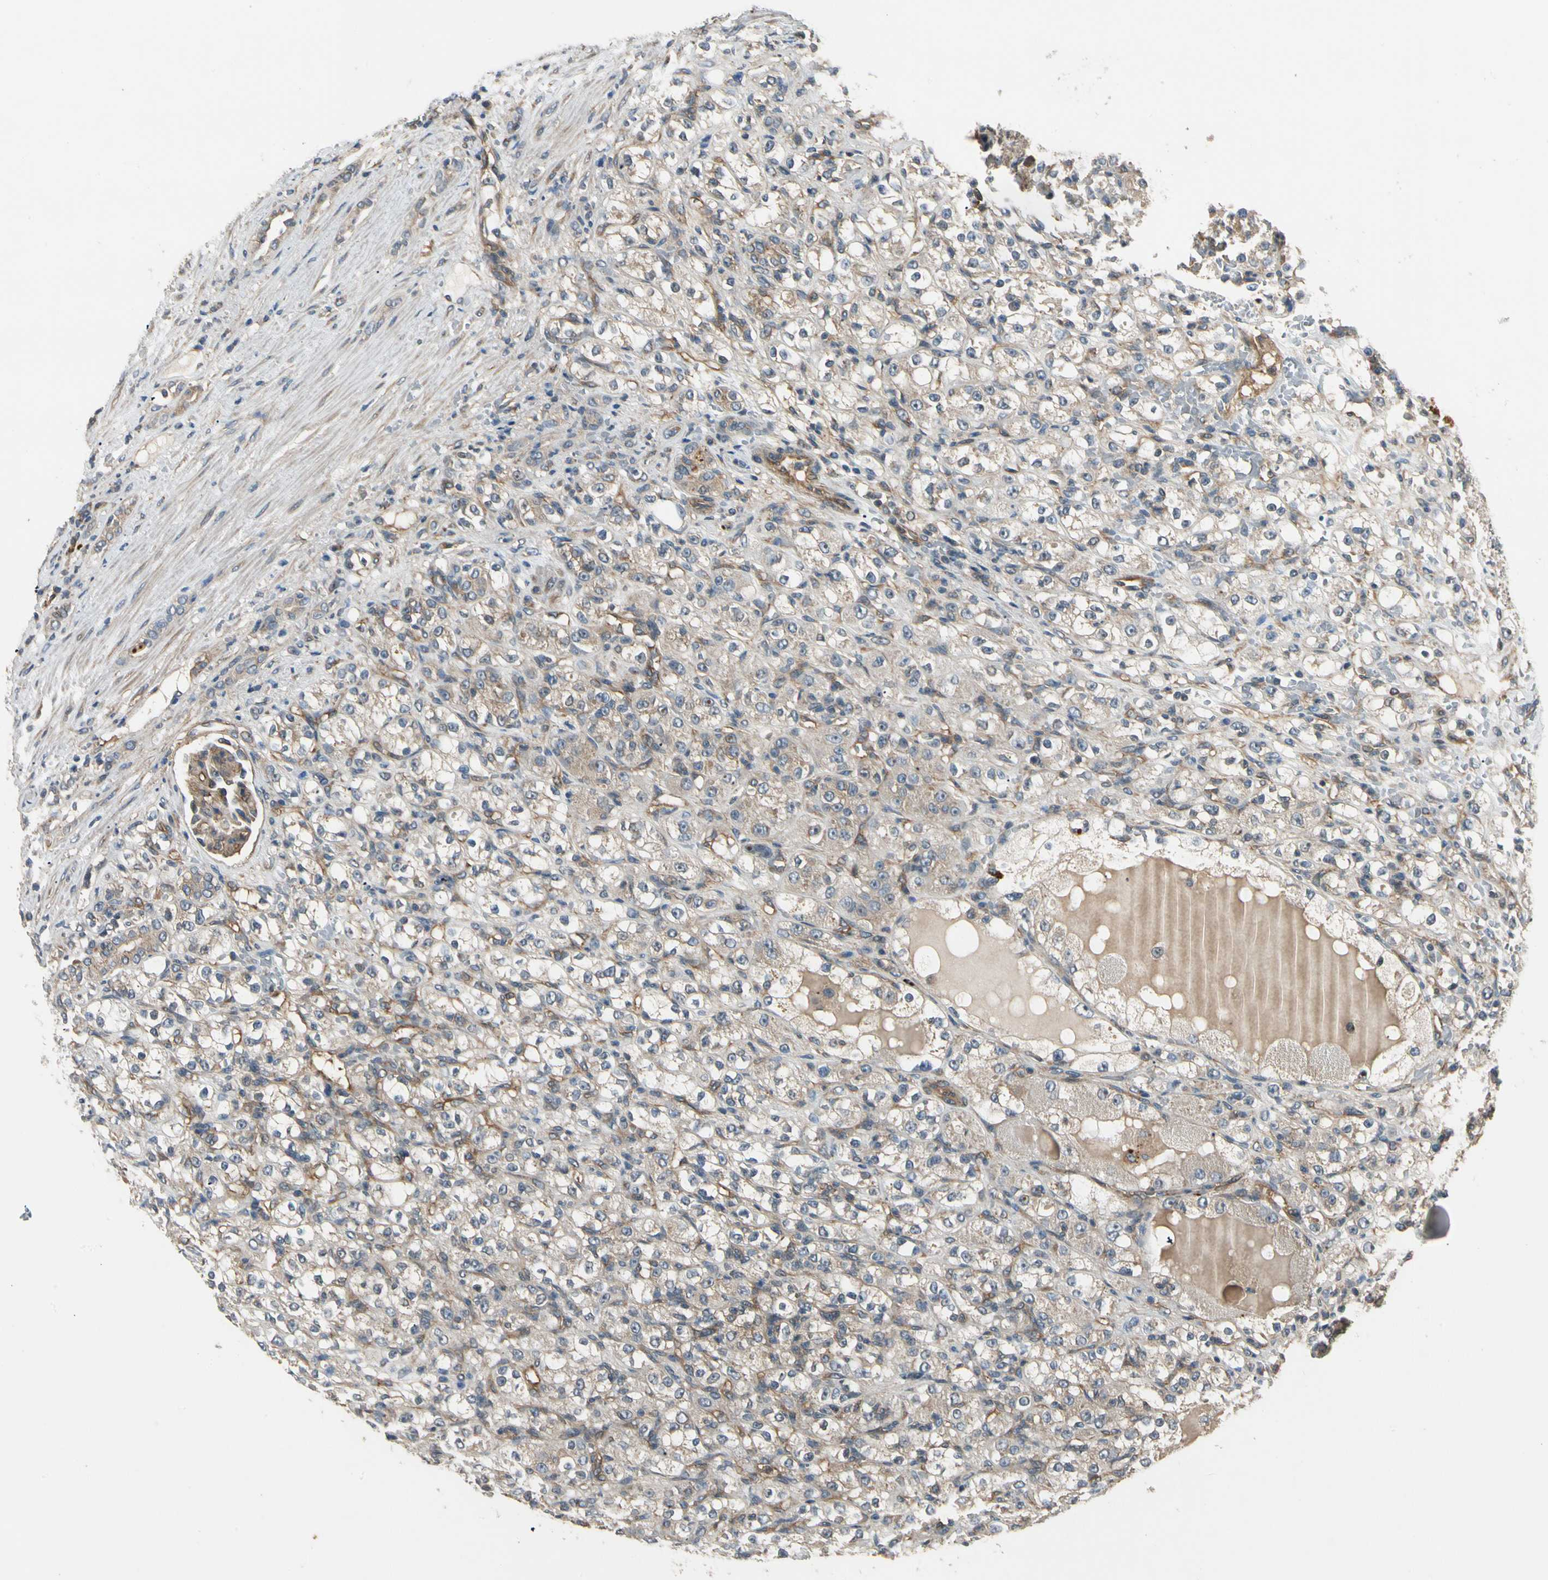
{"staining": {"intensity": "weak", "quantity": ">75%", "location": "cytoplasmic/membranous"}, "tissue": "renal cancer", "cell_type": "Tumor cells", "image_type": "cancer", "snomed": [{"axis": "morphology", "description": "Normal tissue, NOS"}, {"axis": "morphology", "description": "Adenocarcinoma, NOS"}, {"axis": "topography", "description": "Kidney"}], "caption": "About >75% of tumor cells in human renal adenocarcinoma show weak cytoplasmic/membranous protein expression as visualized by brown immunohistochemical staining.", "gene": "ROCK2", "patient": {"sex": "male", "age": 61}}